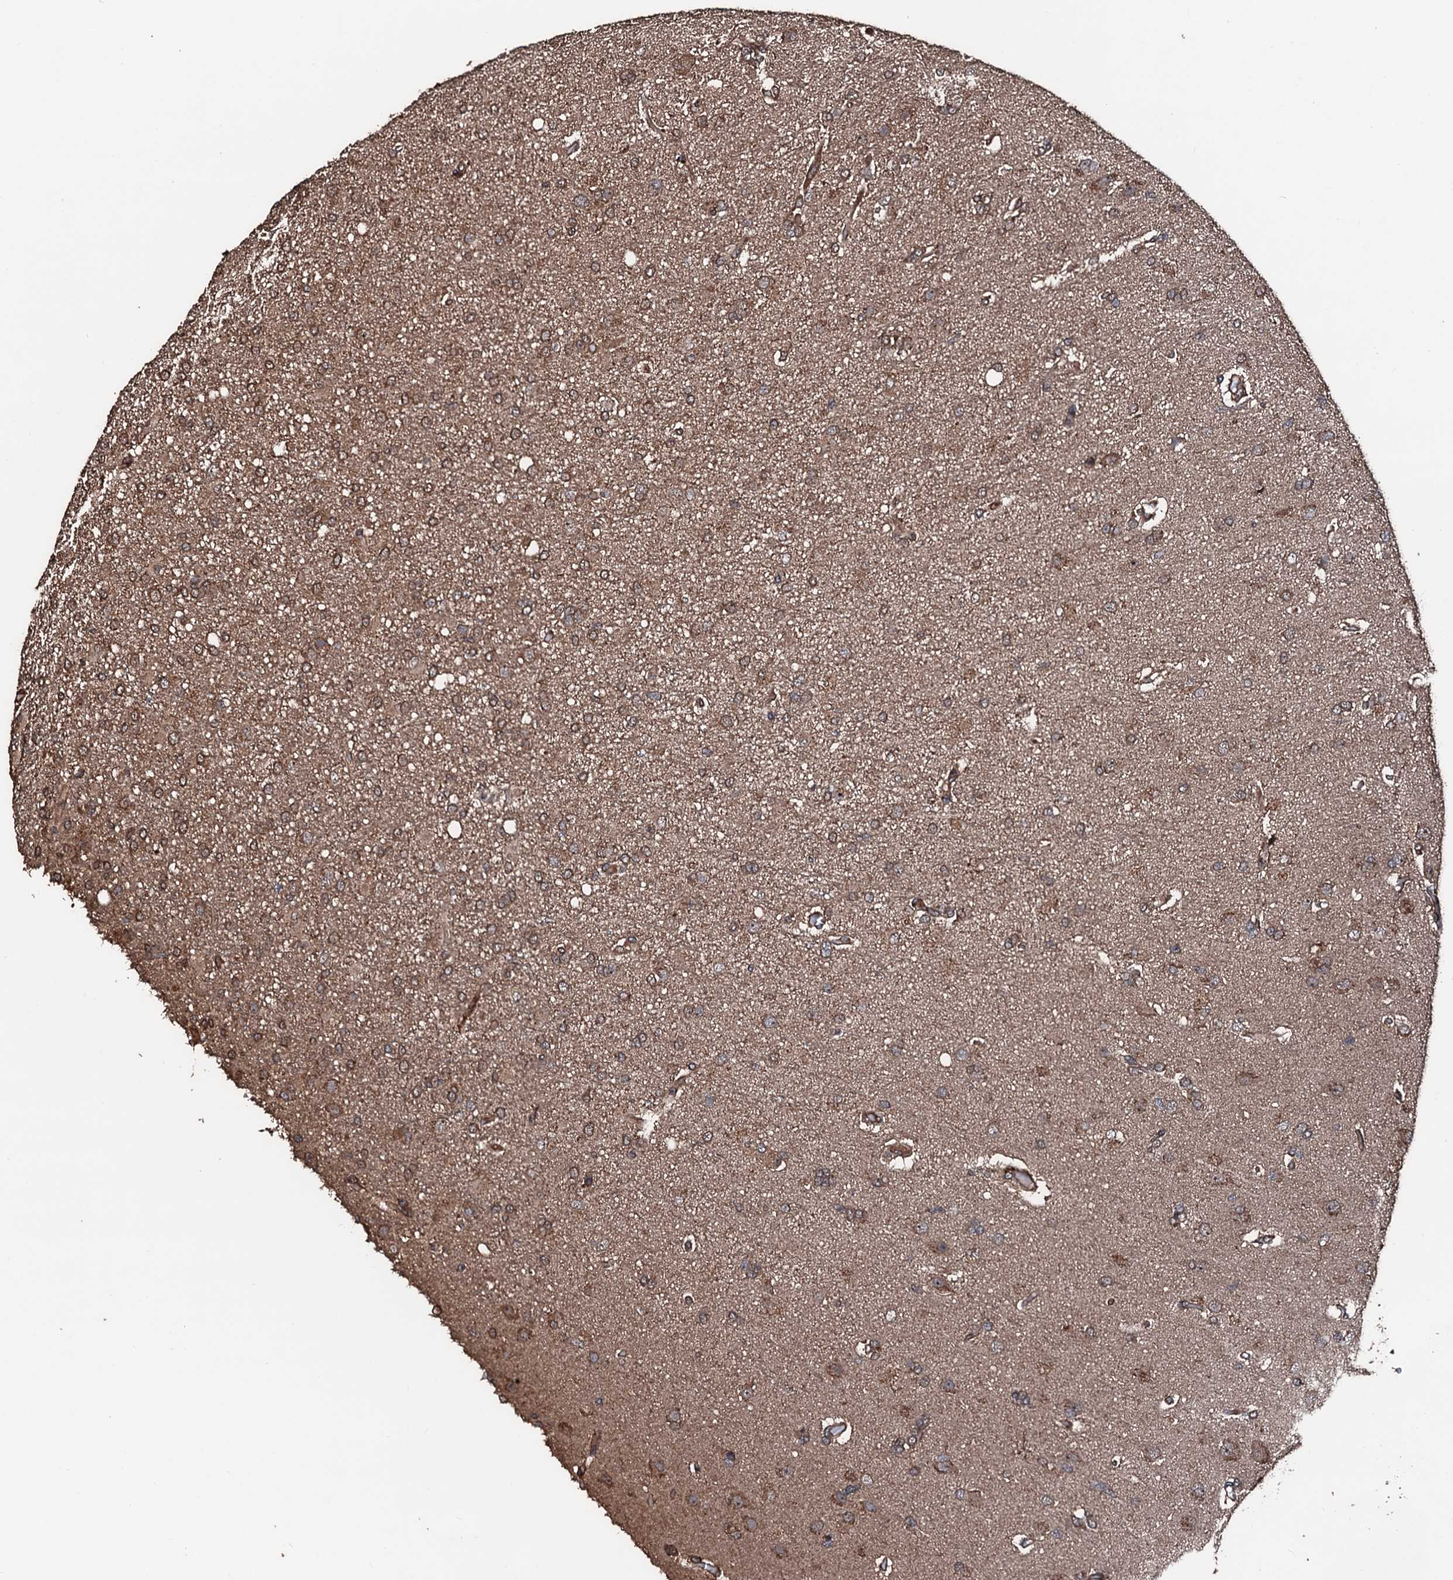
{"staining": {"intensity": "moderate", "quantity": ">75%", "location": "cytoplasmic/membranous"}, "tissue": "glioma", "cell_type": "Tumor cells", "image_type": "cancer", "snomed": [{"axis": "morphology", "description": "Glioma, malignant, High grade"}, {"axis": "topography", "description": "Brain"}], "caption": "Malignant glioma (high-grade) stained for a protein displays moderate cytoplasmic/membranous positivity in tumor cells.", "gene": "KIF18A", "patient": {"sex": "female", "age": 74}}